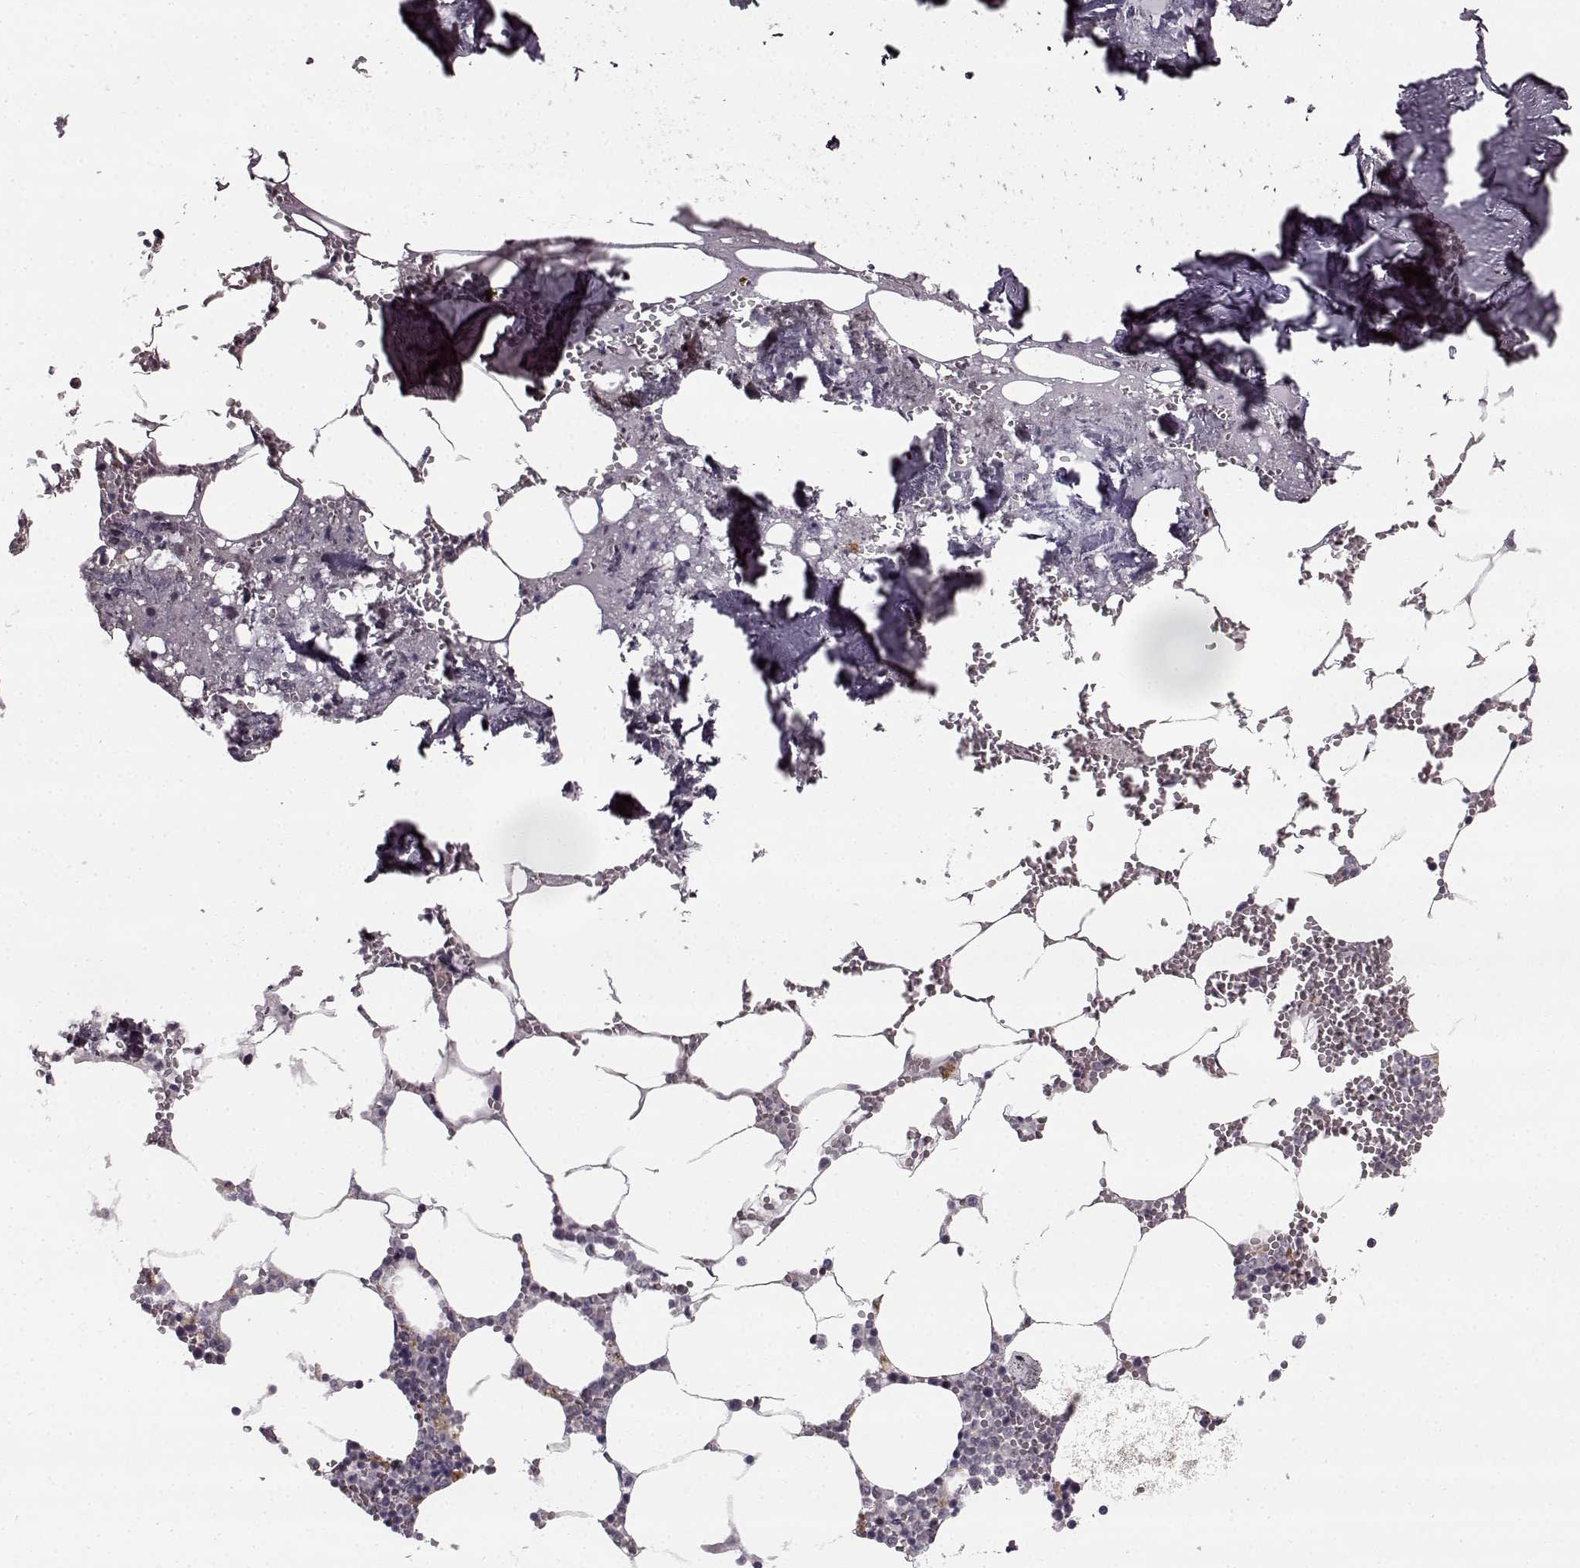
{"staining": {"intensity": "weak", "quantity": "<25%", "location": "cytoplasmic/membranous"}, "tissue": "bone marrow", "cell_type": "Hematopoietic cells", "image_type": "normal", "snomed": [{"axis": "morphology", "description": "Normal tissue, NOS"}, {"axis": "topography", "description": "Bone marrow"}], "caption": "DAB immunohistochemical staining of unremarkable human bone marrow displays no significant expression in hematopoietic cells.", "gene": "HMMR", "patient": {"sex": "male", "age": 54}}